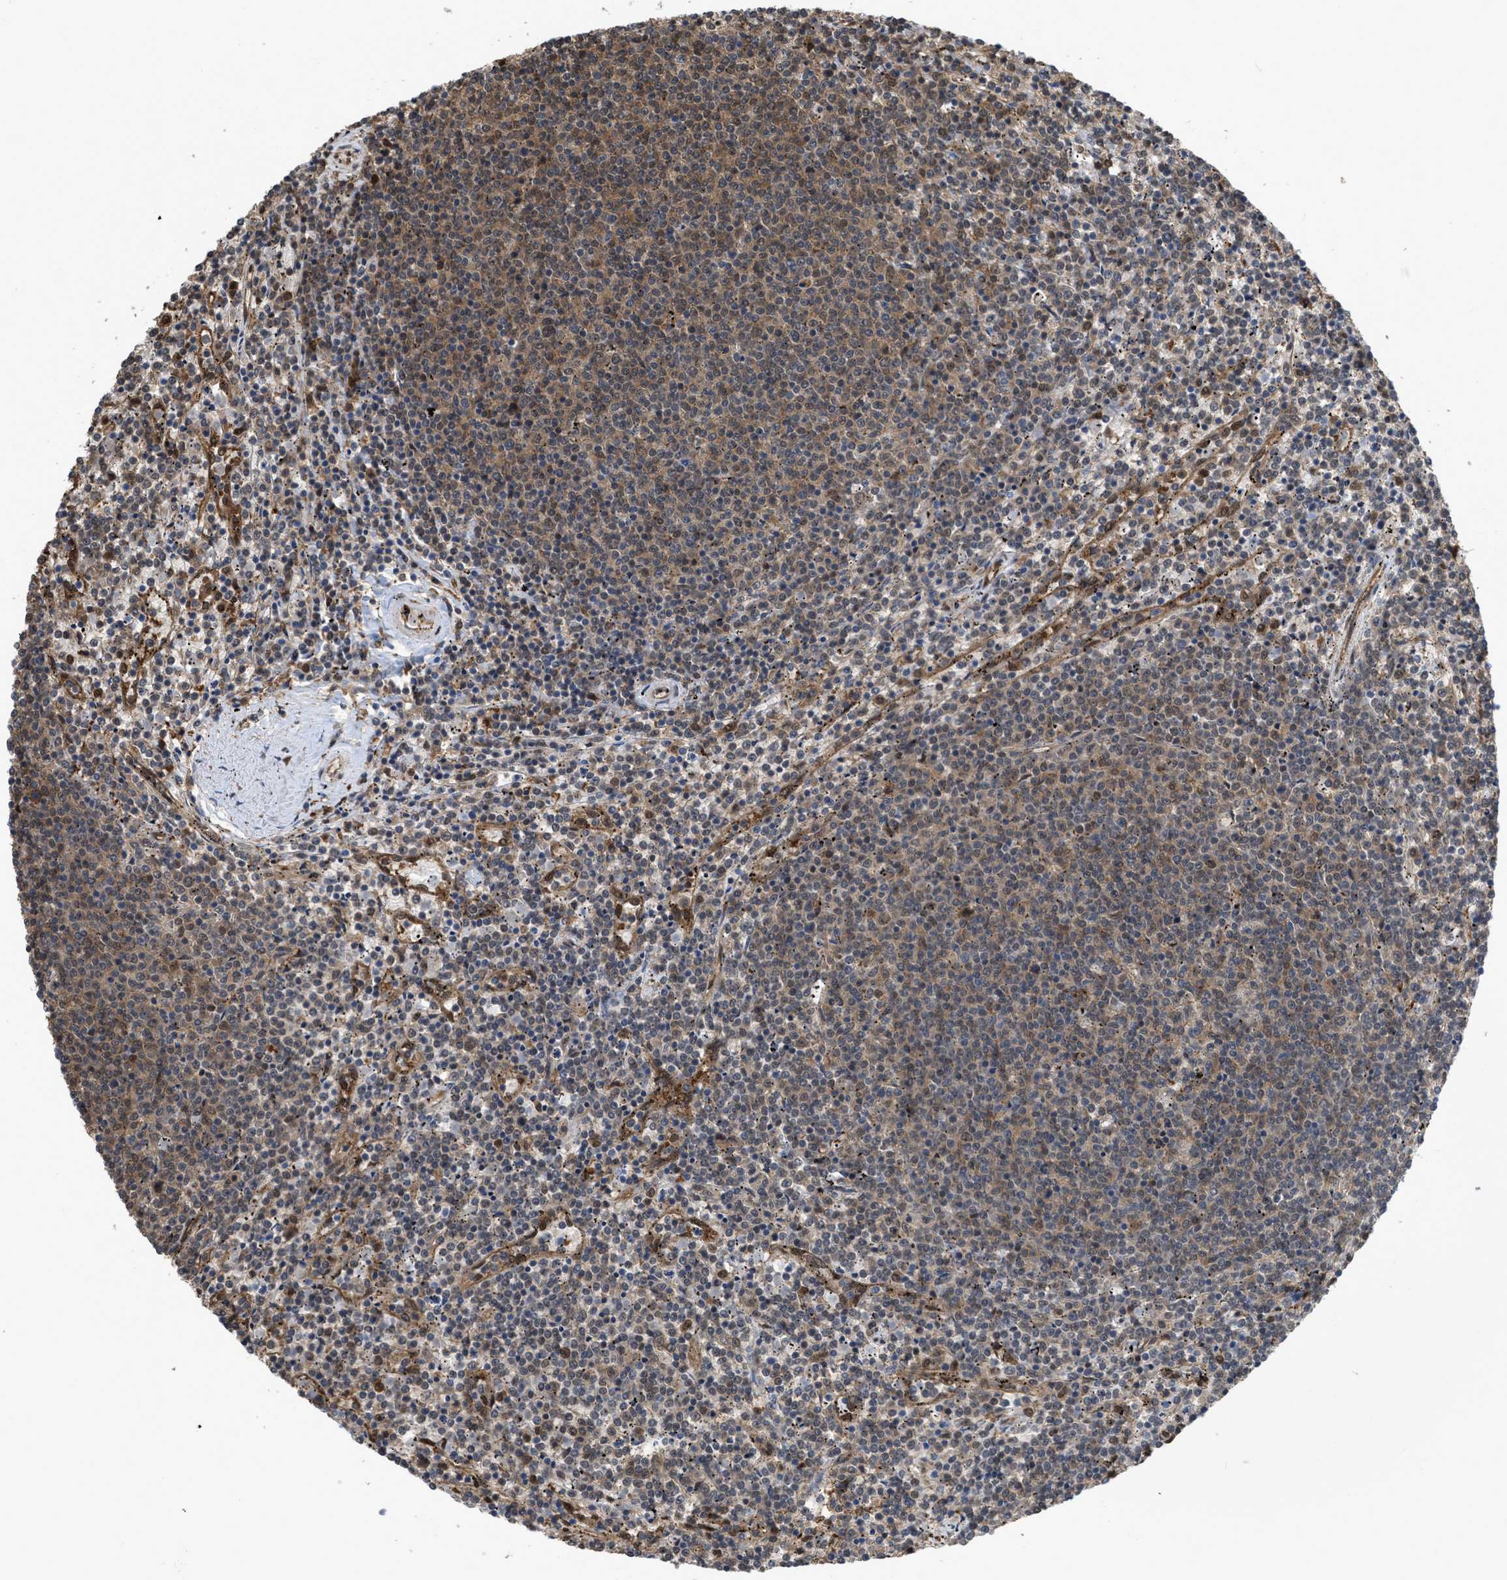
{"staining": {"intensity": "moderate", "quantity": ">75%", "location": "cytoplasmic/membranous"}, "tissue": "lymphoma", "cell_type": "Tumor cells", "image_type": "cancer", "snomed": [{"axis": "morphology", "description": "Malignant lymphoma, non-Hodgkin's type, Low grade"}, {"axis": "topography", "description": "Spleen"}], "caption": "Immunohistochemistry of malignant lymphoma, non-Hodgkin's type (low-grade) demonstrates medium levels of moderate cytoplasmic/membranous staining in approximately >75% of tumor cells.", "gene": "YWHAG", "patient": {"sex": "female", "age": 50}}